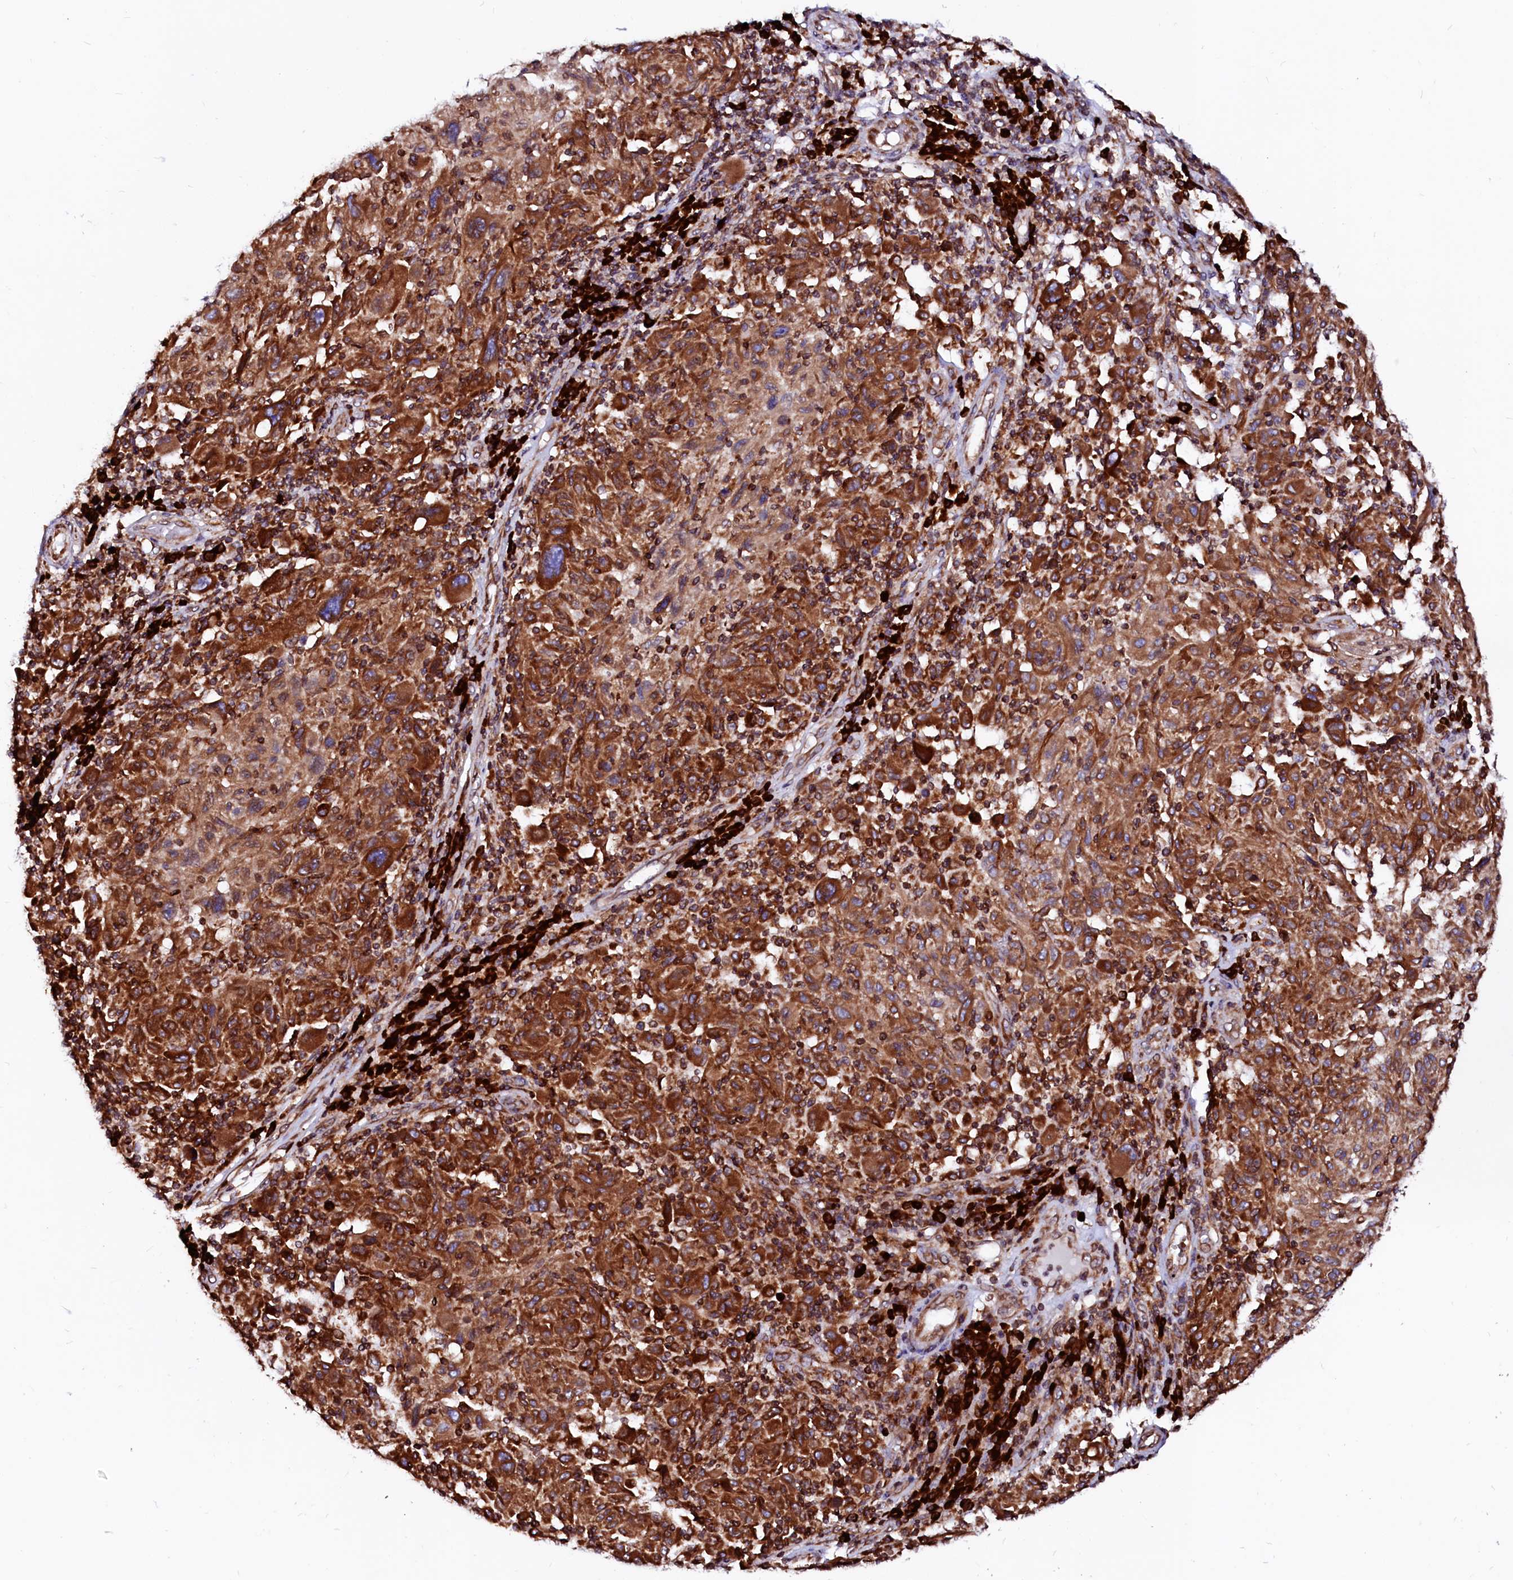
{"staining": {"intensity": "strong", "quantity": ">75%", "location": "cytoplasmic/membranous"}, "tissue": "melanoma", "cell_type": "Tumor cells", "image_type": "cancer", "snomed": [{"axis": "morphology", "description": "Malignant melanoma, NOS"}, {"axis": "topography", "description": "Skin"}], "caption": "Melanoma tissue exhibits strong cytoplasmic/membranous positivity in about >75% of tumor cells (Brightfield microscopy of DAB IHC at high magnification).", "gene": "DERL1", "patient": {"sex": "male", "age": 53}}